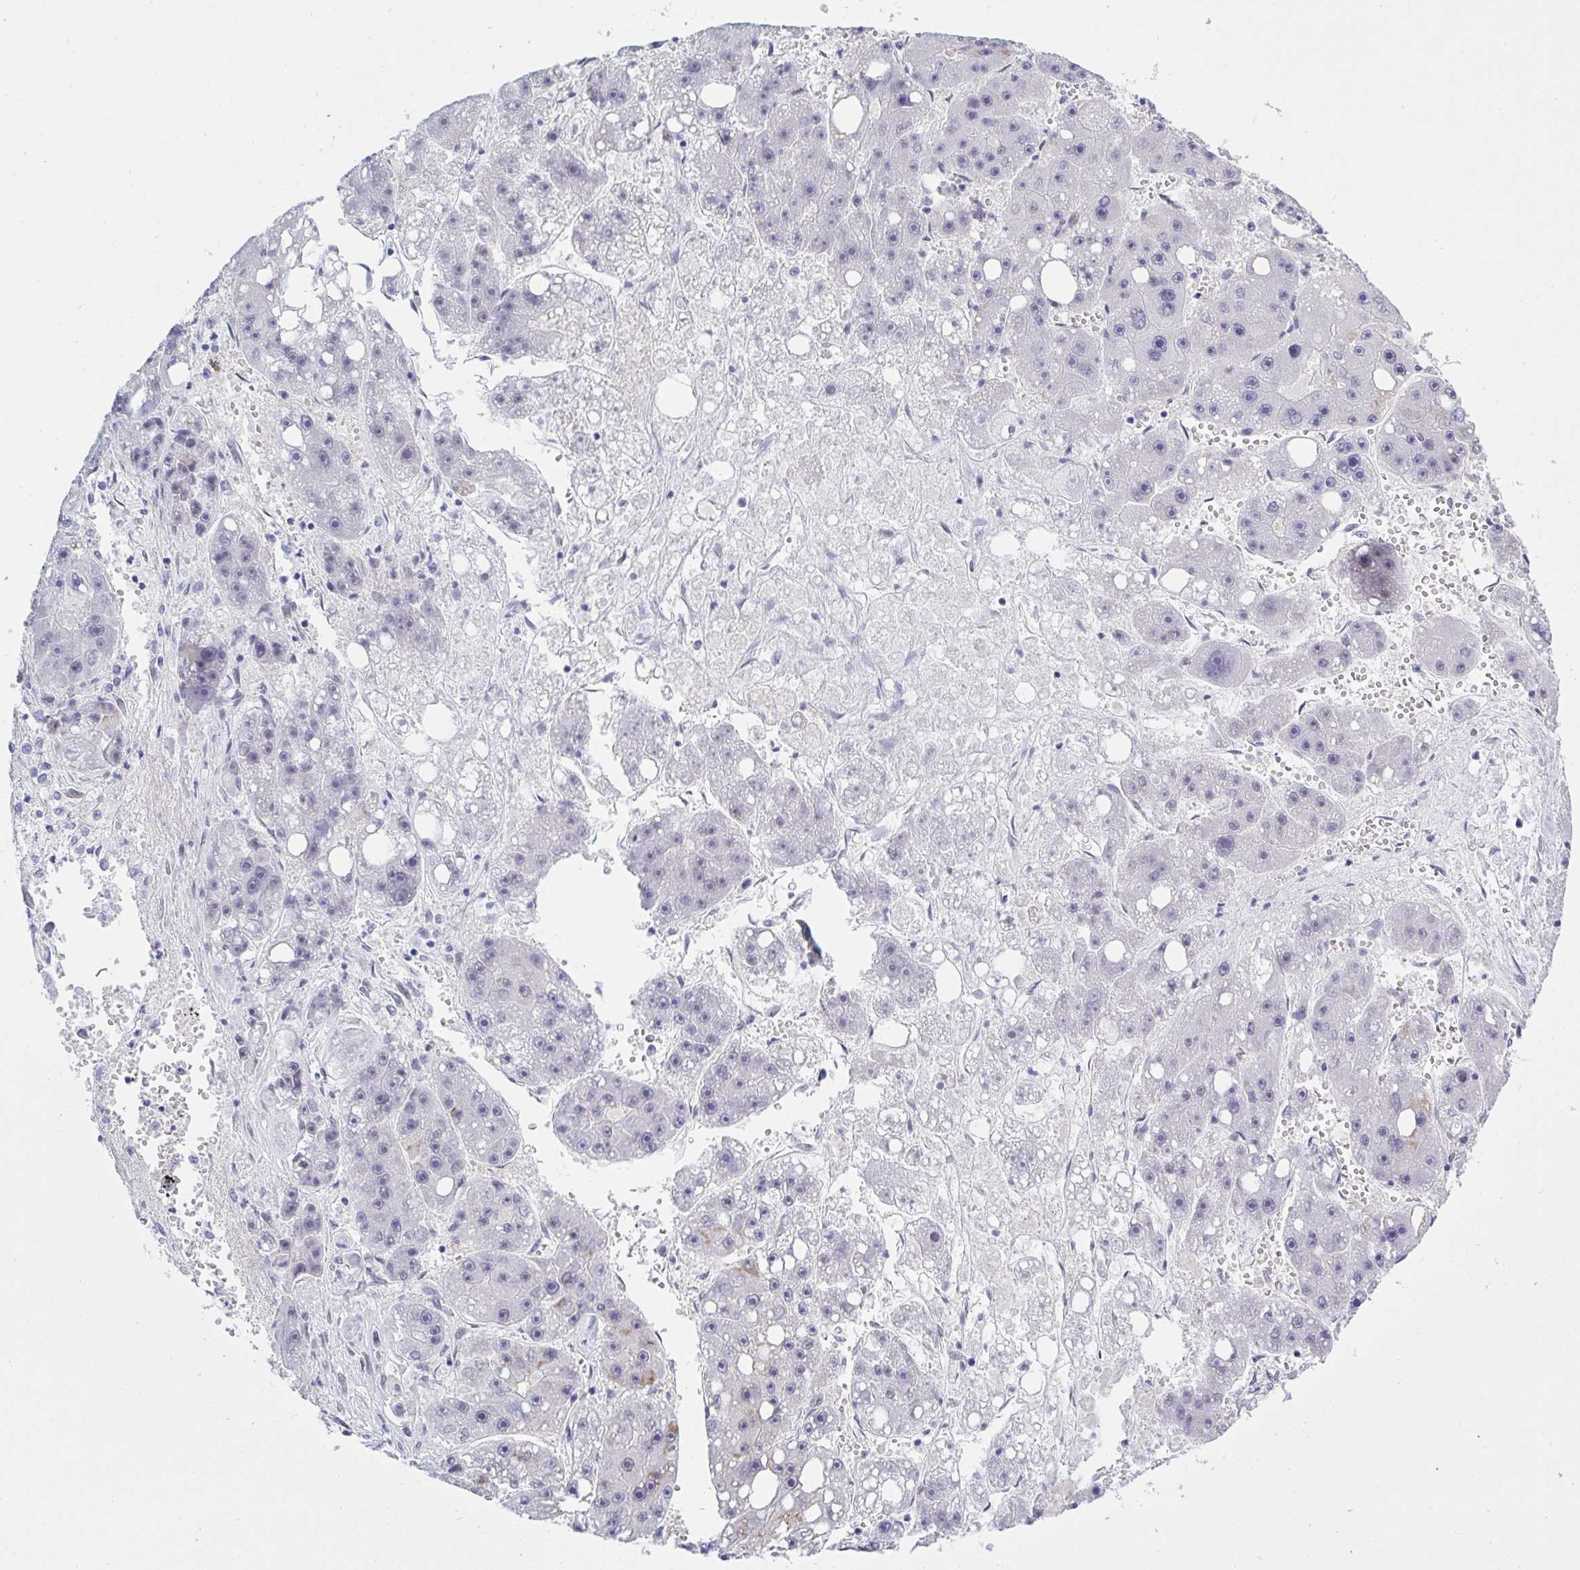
{"staining": {"intensity": "weak", "quantity": "<25%", "location": "cytoplasmic/membranous"}, "tissue": "liver cancer", "cell_type": "Tumor cells", "image_type": "cancer", "snomed": [{"axis": "morphology", "description": "Carcinoma, Hepatocellular, NOS"}, {"axis": "topography", "description": "Liver"}], "caption": "Immunohistochemical staining of human liver cancer (hepatocellular carcinoma) demonstrates no significant expression in tumor cells.", "gene": "MFSD4A", "patient": {"sex": "female", "age": 61}}